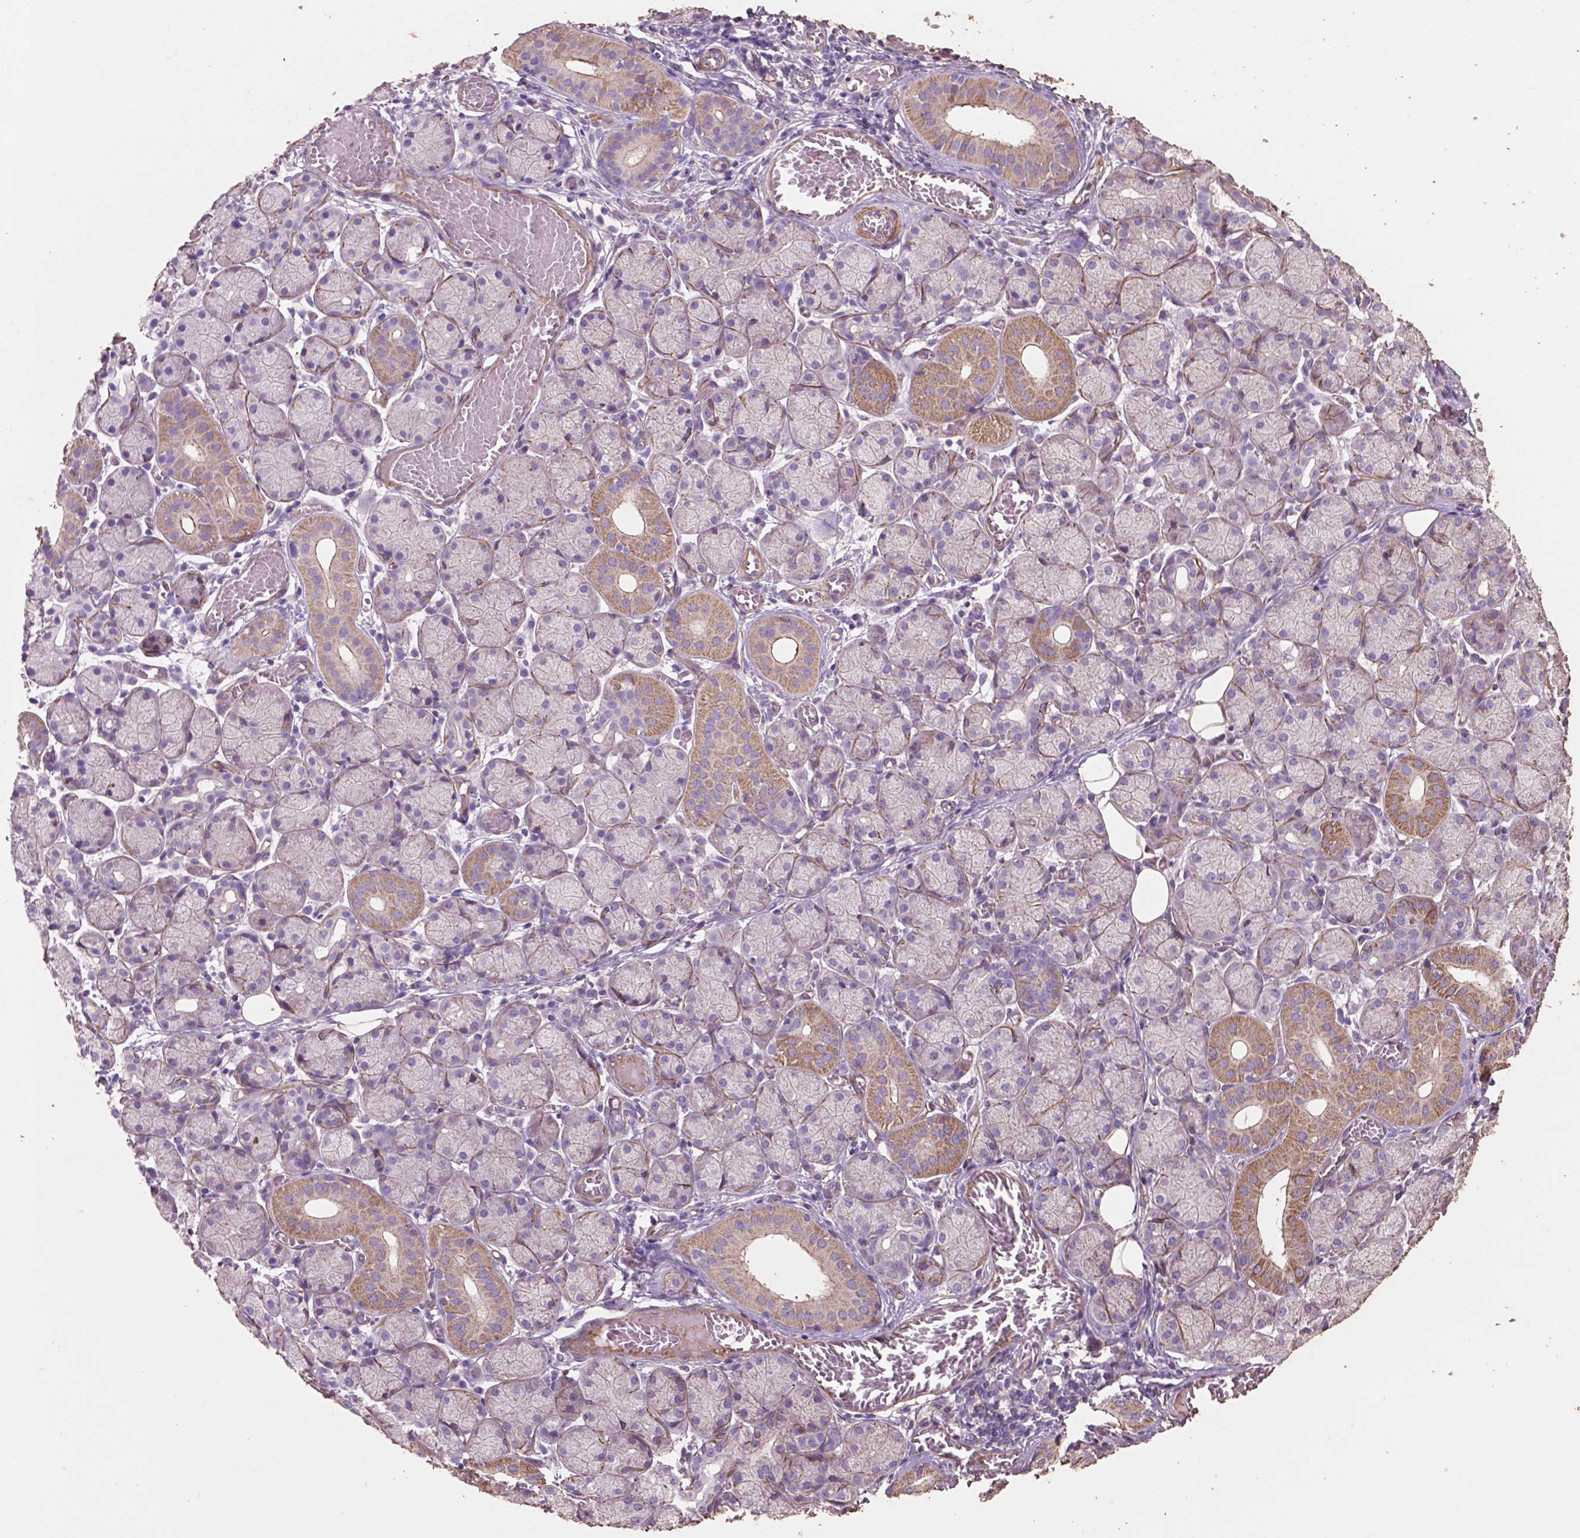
{"staining": {"intensity": "moderate", "quantity": "<25%", "location": "cytoplasmic/membranous"}, "tissue": "salivary gland", "cell_type": "Glandular cells", "image_type": "normal", "snomed": [{"axis": "morphology", "description": "Normal tissue, NOS"}, {"axis": "topography", "description": "Salivary gland"}, {"axis": "topography", "description": "Peripheral nerve tissue"}], "caption": "Immunohistochemical staining of unremarkable human salivary gland shows <25% levels of moderate cytoplasmic/membranous protein expression in approximately <25% of glandular cells.", "gene": "COMMD4", "patient": {"sex": "female", "age": 24}}